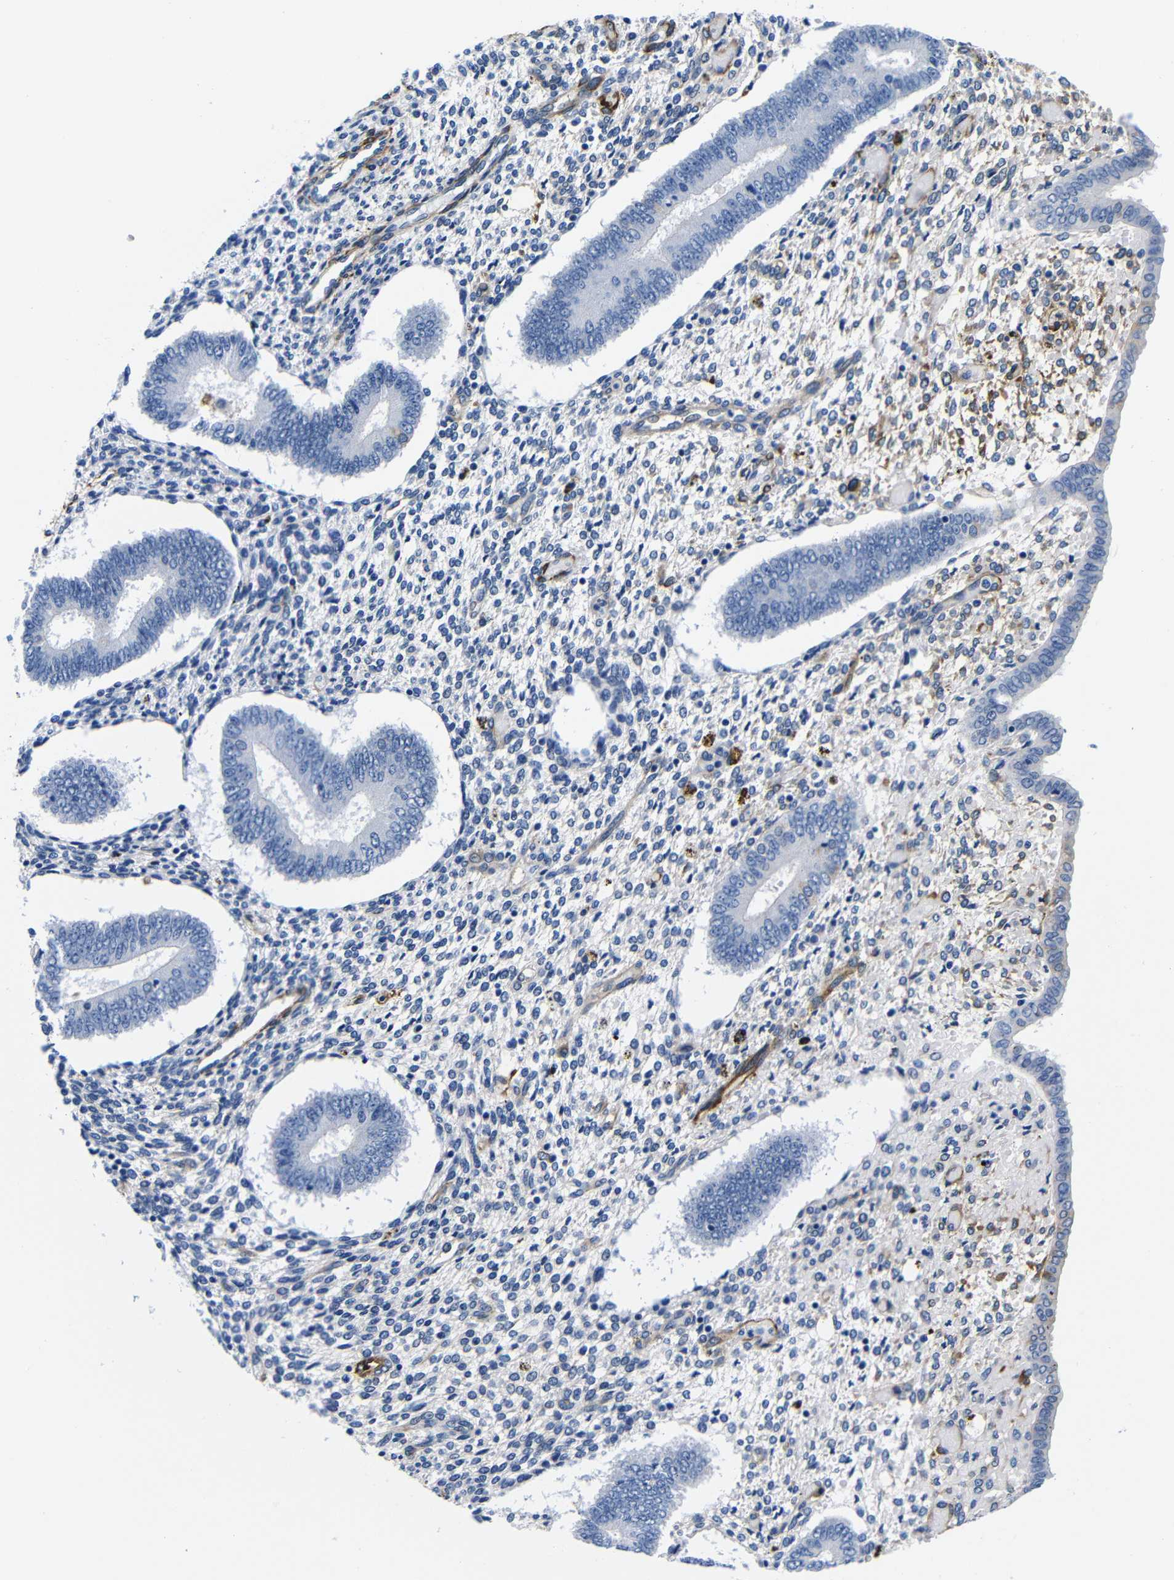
{"staining": {"intensity": "moderate", "quantity": "<25%", "location": "cytoplasmic/membranous"}, "tissue": "endometrium", "cell_type": "Cells in endometrial stroma", "image_type": "normal", "snomed": [{"axis": "morphology", "description": "Normal tissue, NOS"}, {"axis": "topography", "description": "Endometrium"}], "caption": "Protein expression analysis of benign endometrium reveals moderate cytoplasmic/membranous staining in approximately <25% of cells in endometrial stroma.", "gene": "LRIG1", "patient": {"sex": "female", "age": 42}}